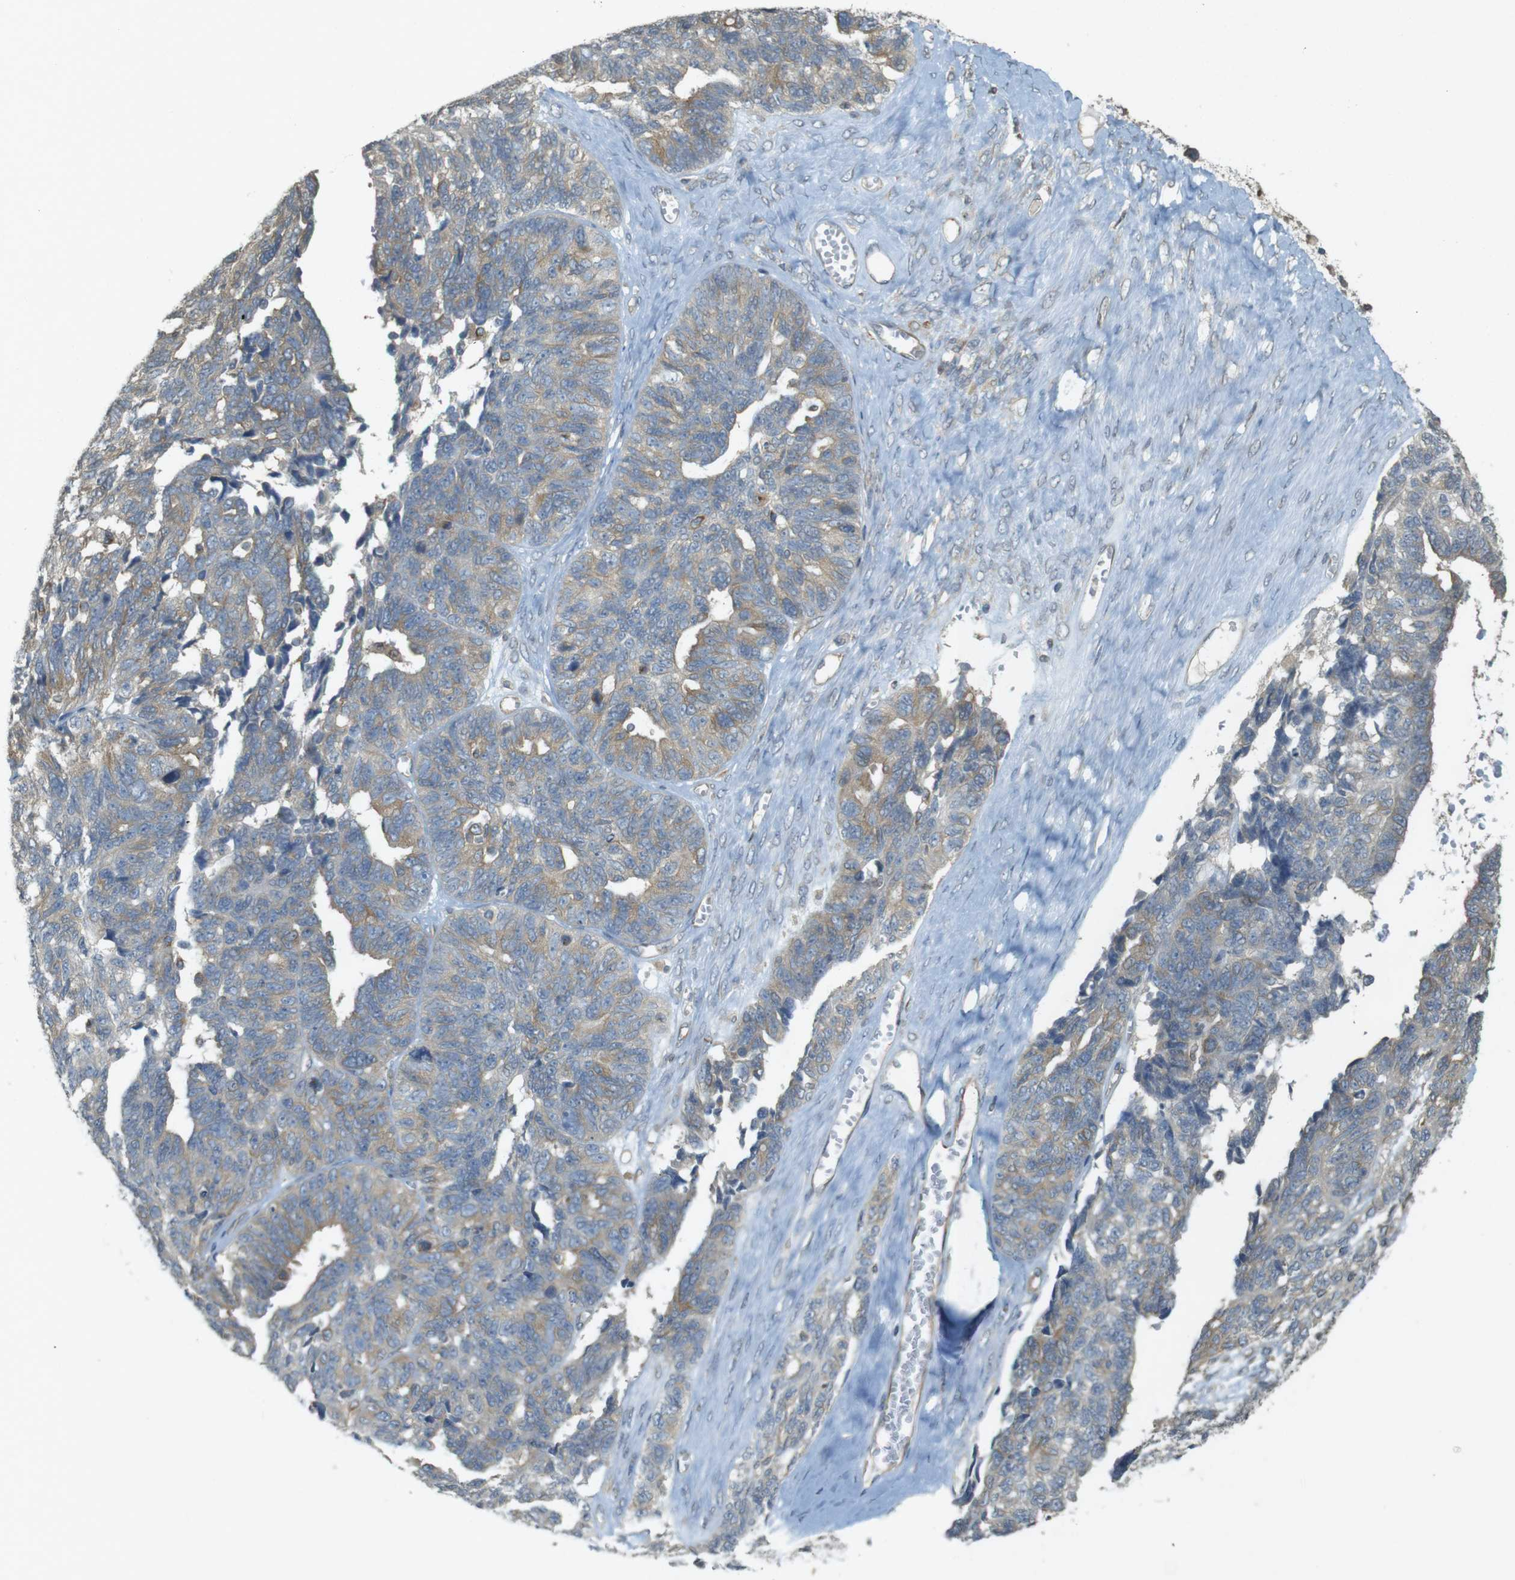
{"staining": {"intensity": "moderate", "quantity": ">75%", "location": "cytoplasmic/membranous"}, "tissue": "ovarian cancer", "cell_type": "Tumor cells", "image_type": "cancer", "snomed": [{"axis": "morphology", "description": "Cystadenocarcinoma, serous, NOS"}, {"axis": "topography", "description": "Ovary"}], "caption": "Immunohistochemistry (IHC) image of human ovarian cancer stained for a protein (brown), which exhibits medium levels of moderate cytoplasmic/membranous staining in approximately >75% of tumor cells.", "gene": "KIF5B", "patient": {"sex": "female", "age": 79}}